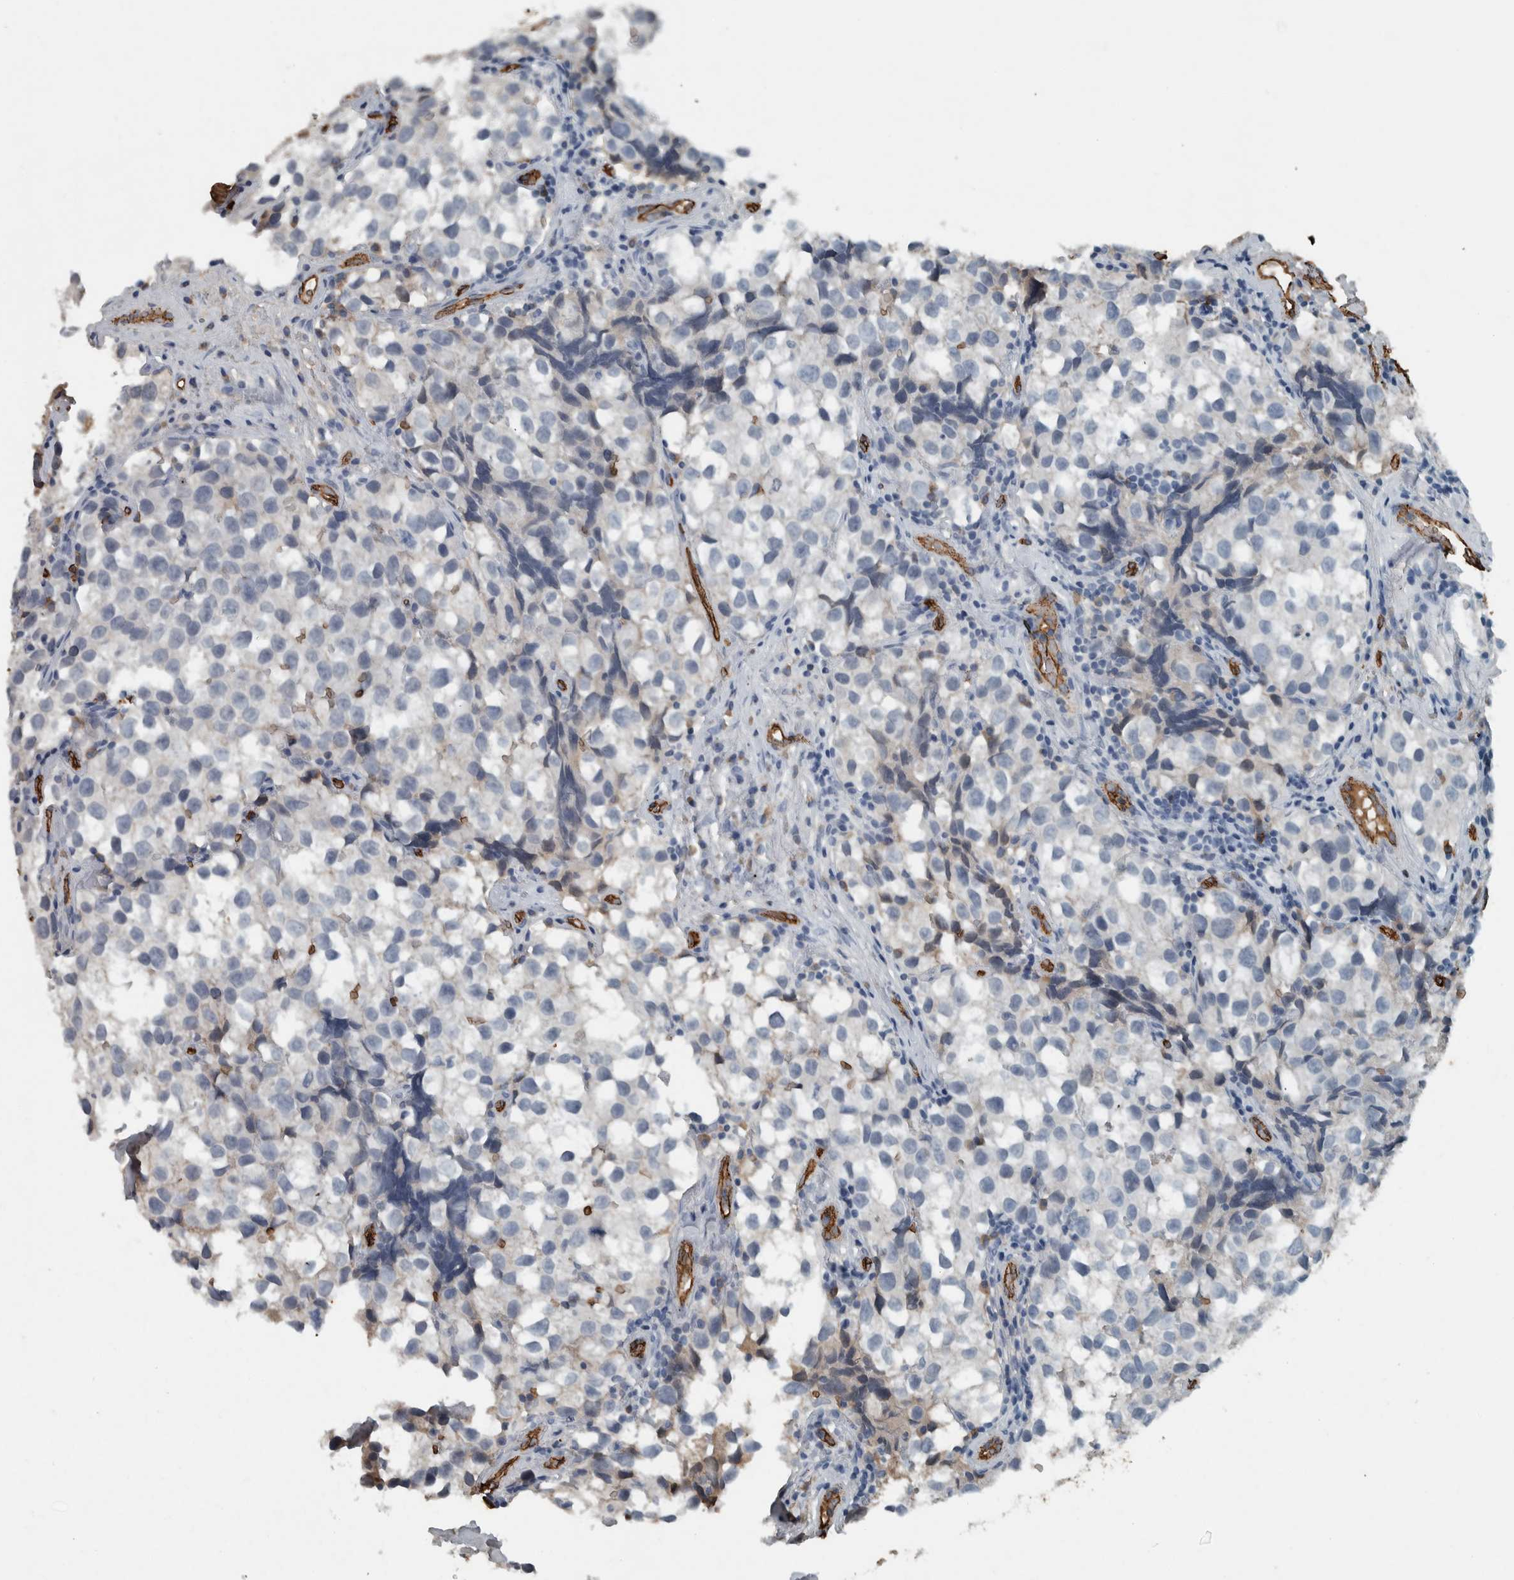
{"staining": {"intensity": "negative", "quantity": "none", "location": "none"}, "tissue": "testis cancer", "cell_type": "Tumor cells", "image_type": "cancer", "snomed": [{"axis": "morphology", "description": "Seminoma, NOS"}, {"axis": "topography", "description": "Testis"}], "caption": "This is a histopathology image of IHC staining of testis seminoma, which shows no positivity in tumor cells. (DAB immunohistochemistry, high magnification).", "gene": "LBP", "patient": {"sex": "male", "age": 39}}